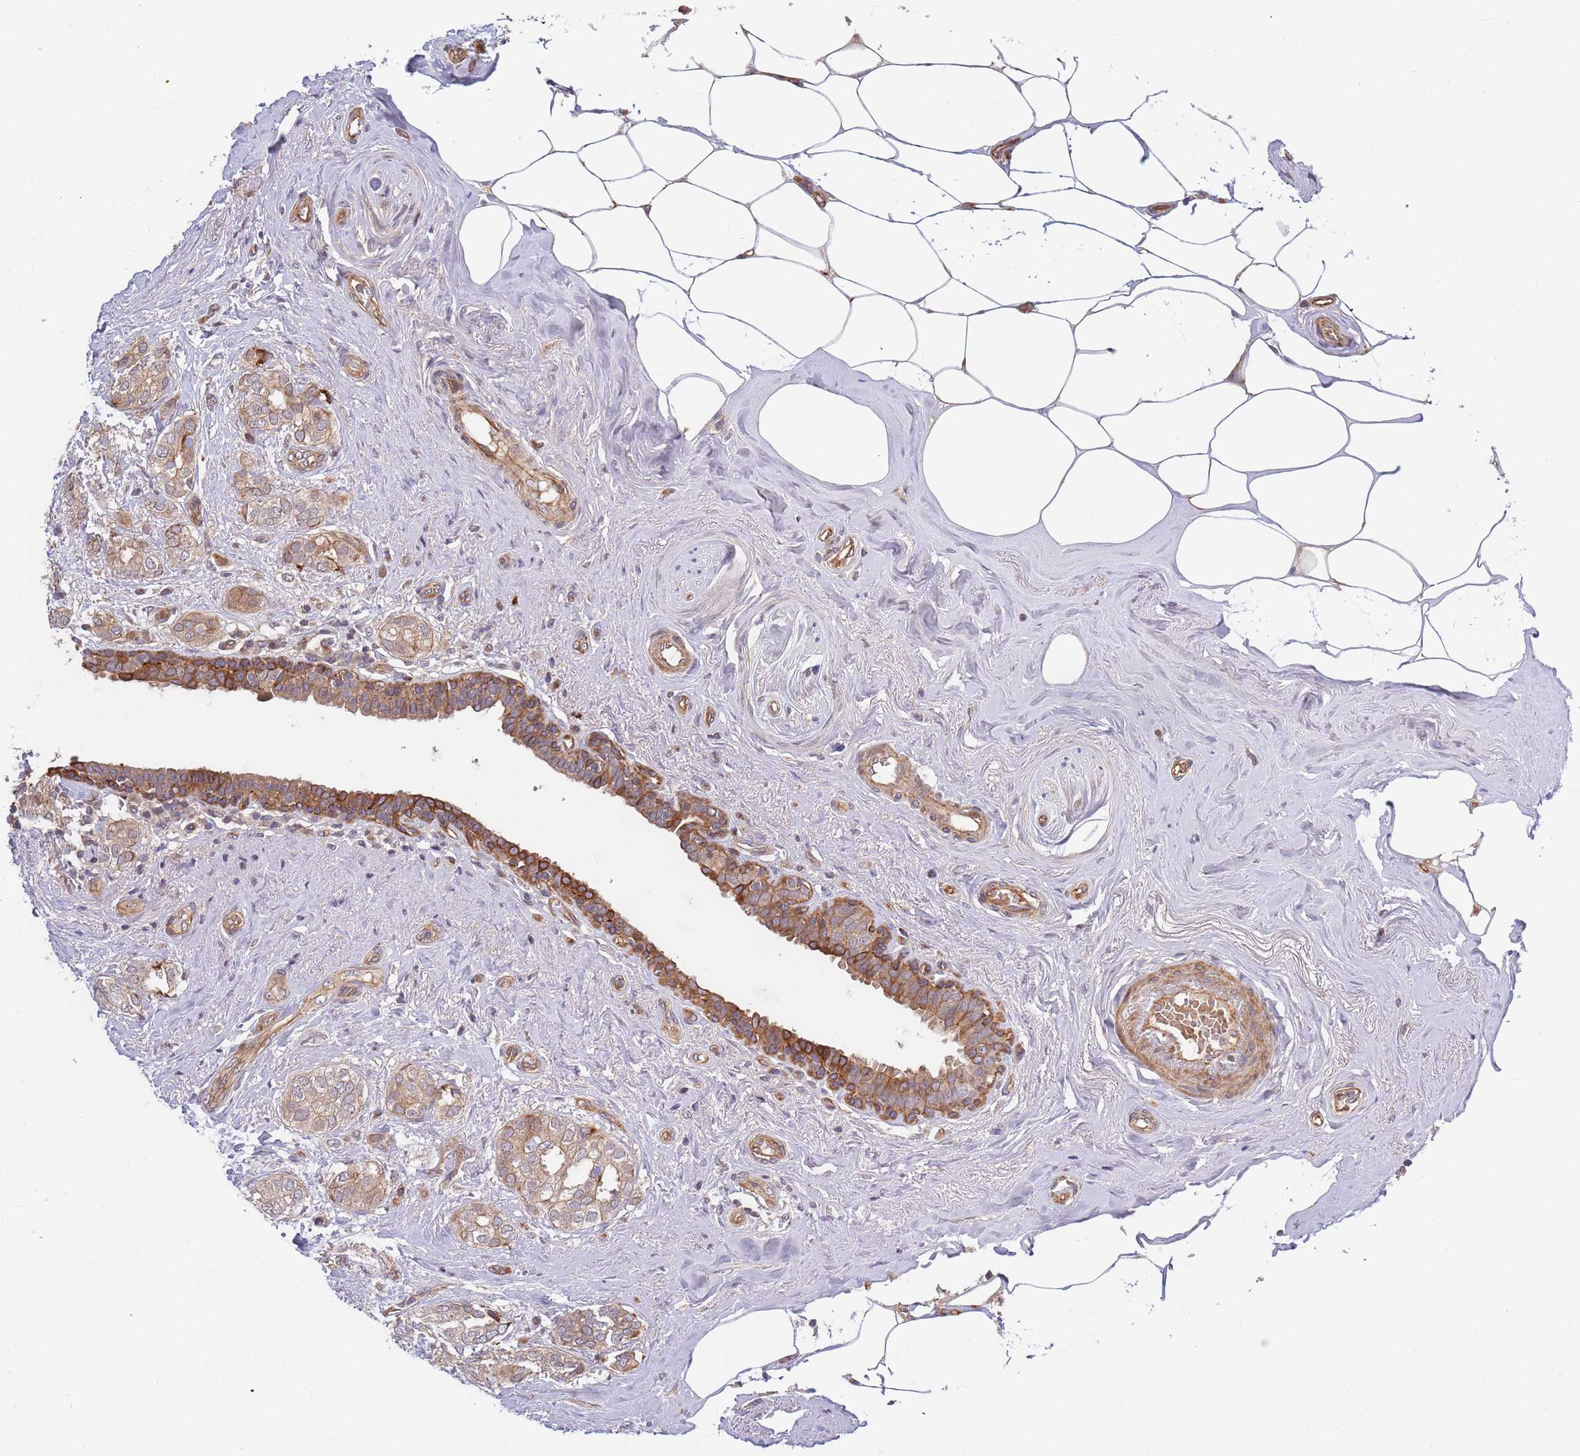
{"staining": {"intensity": "weak", "quantity": "25%-75%", "location": "cytoplasmic/membranous"}, "tissue": "breast cancer", "cell_type": "Tumor cells", "image_type": "cancer", "snomed": [{"axis": "morphology", "description": "Duct carcinoma"}, {"axis": "topography", "description": "Breast"}], "caption": "This is an image of immunohistochemistry (IHC) staining of breast intraductal carcinoma, which shows weak expression in the cytoplasmic/membranous of tumor cells.", "gene": "HAUS3", "patient": {"sex": "female", "age": 73}}